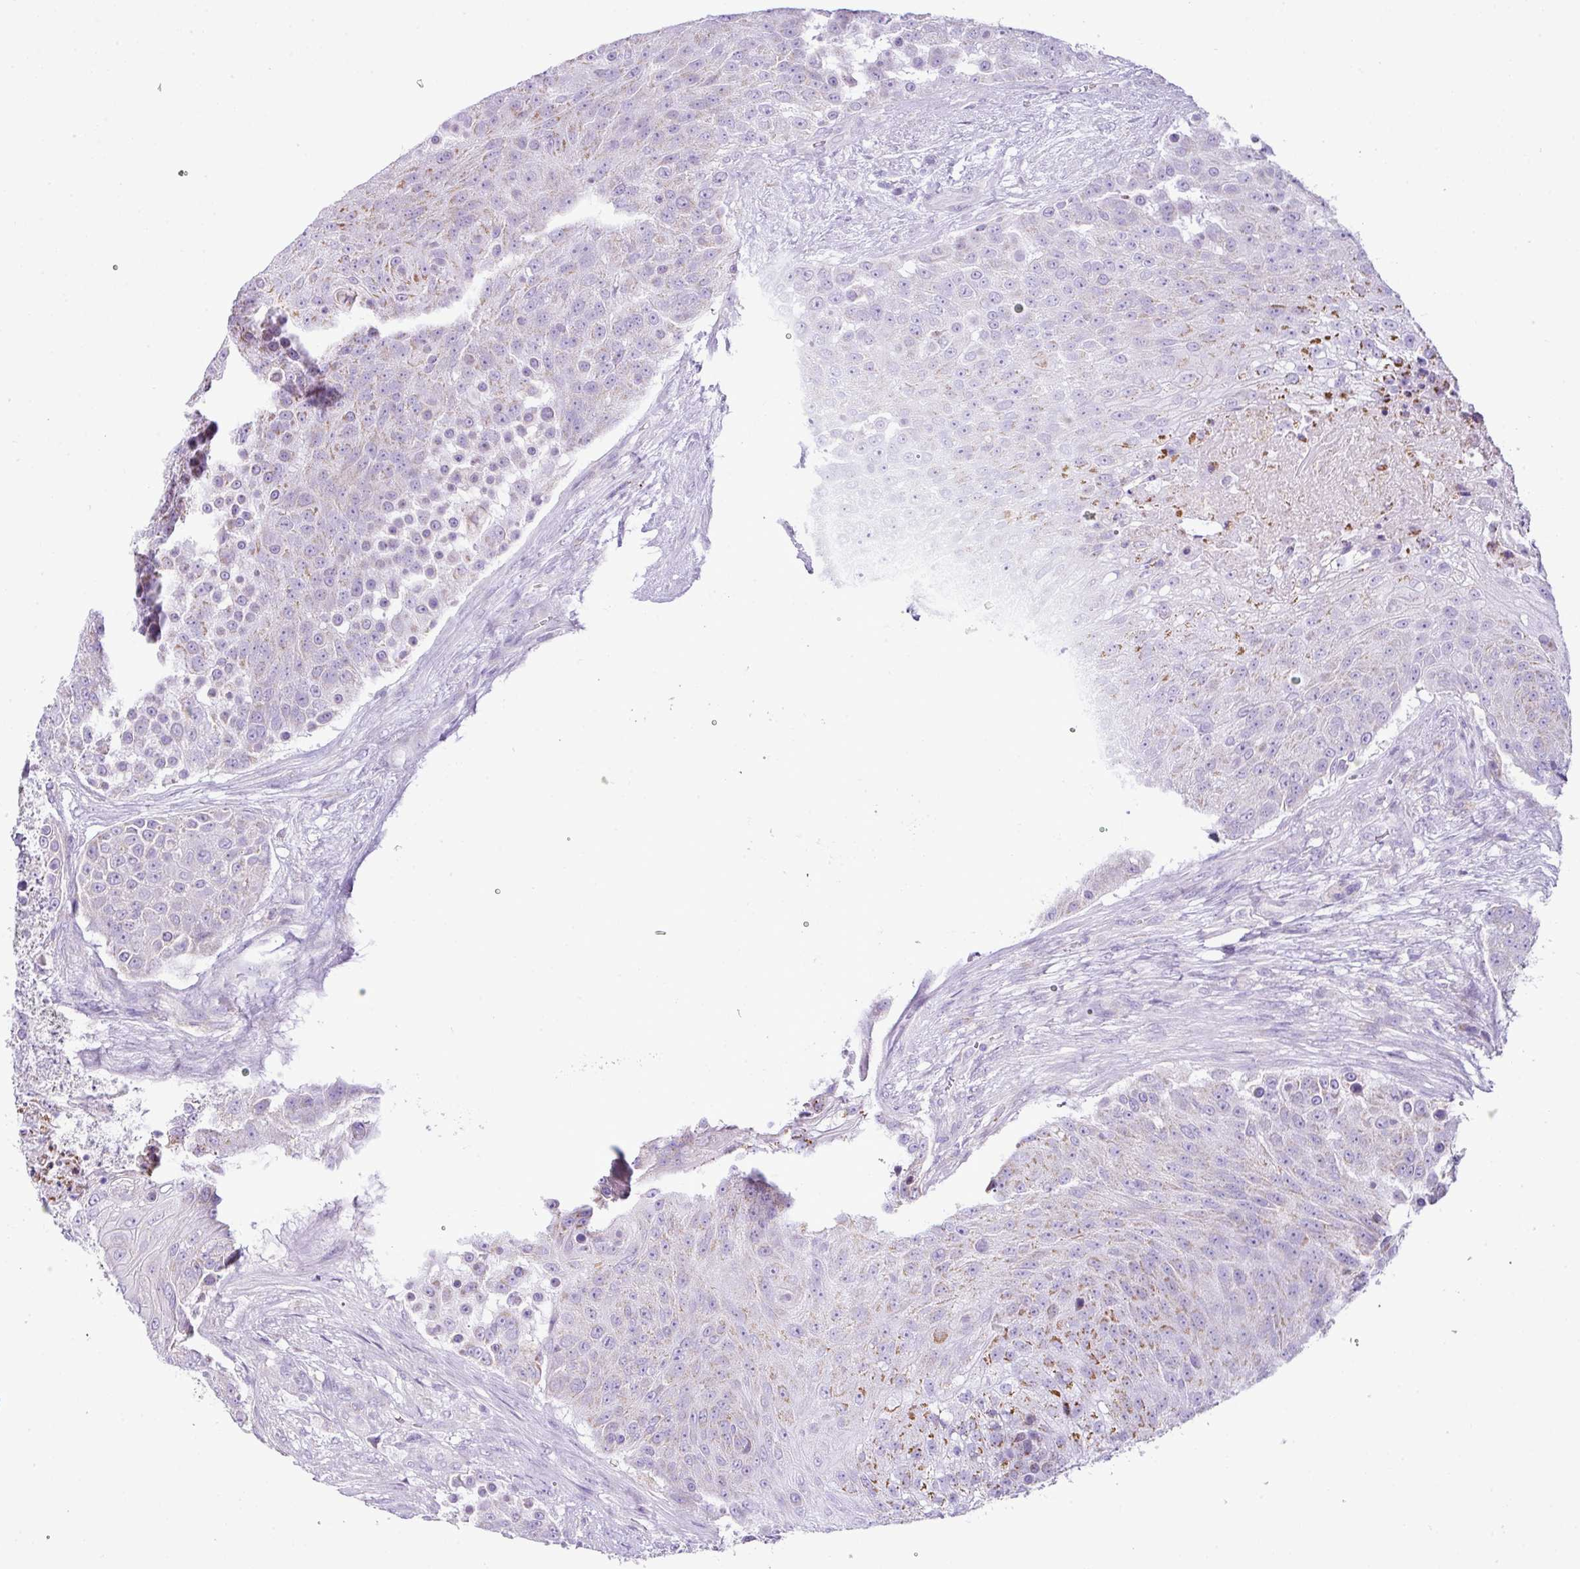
{"staining": {"intensity": "moderate", "quantity": "<25%", "location": "cytoplasmic/membranous"}, "tissue": "urothelial cancer", "cell_type": "Tumor cells", "image_type": "cancer", "snomed": [{"axis": "morphology", "description": "Urothelial carcinoma, High grade"}, {"axis": "topography", "description": "Urinary bladder"}], "caption": "This histopathology image exhibits urothelial cancer stained with IHC to label a protein in brown. The cytoplasmic/membranous of tumor cells show moderate positivity for the protein. Nuclei are counter-stained blue.", "gene": "PGAP4", "patient": {"sex": "female", "age": 63}}